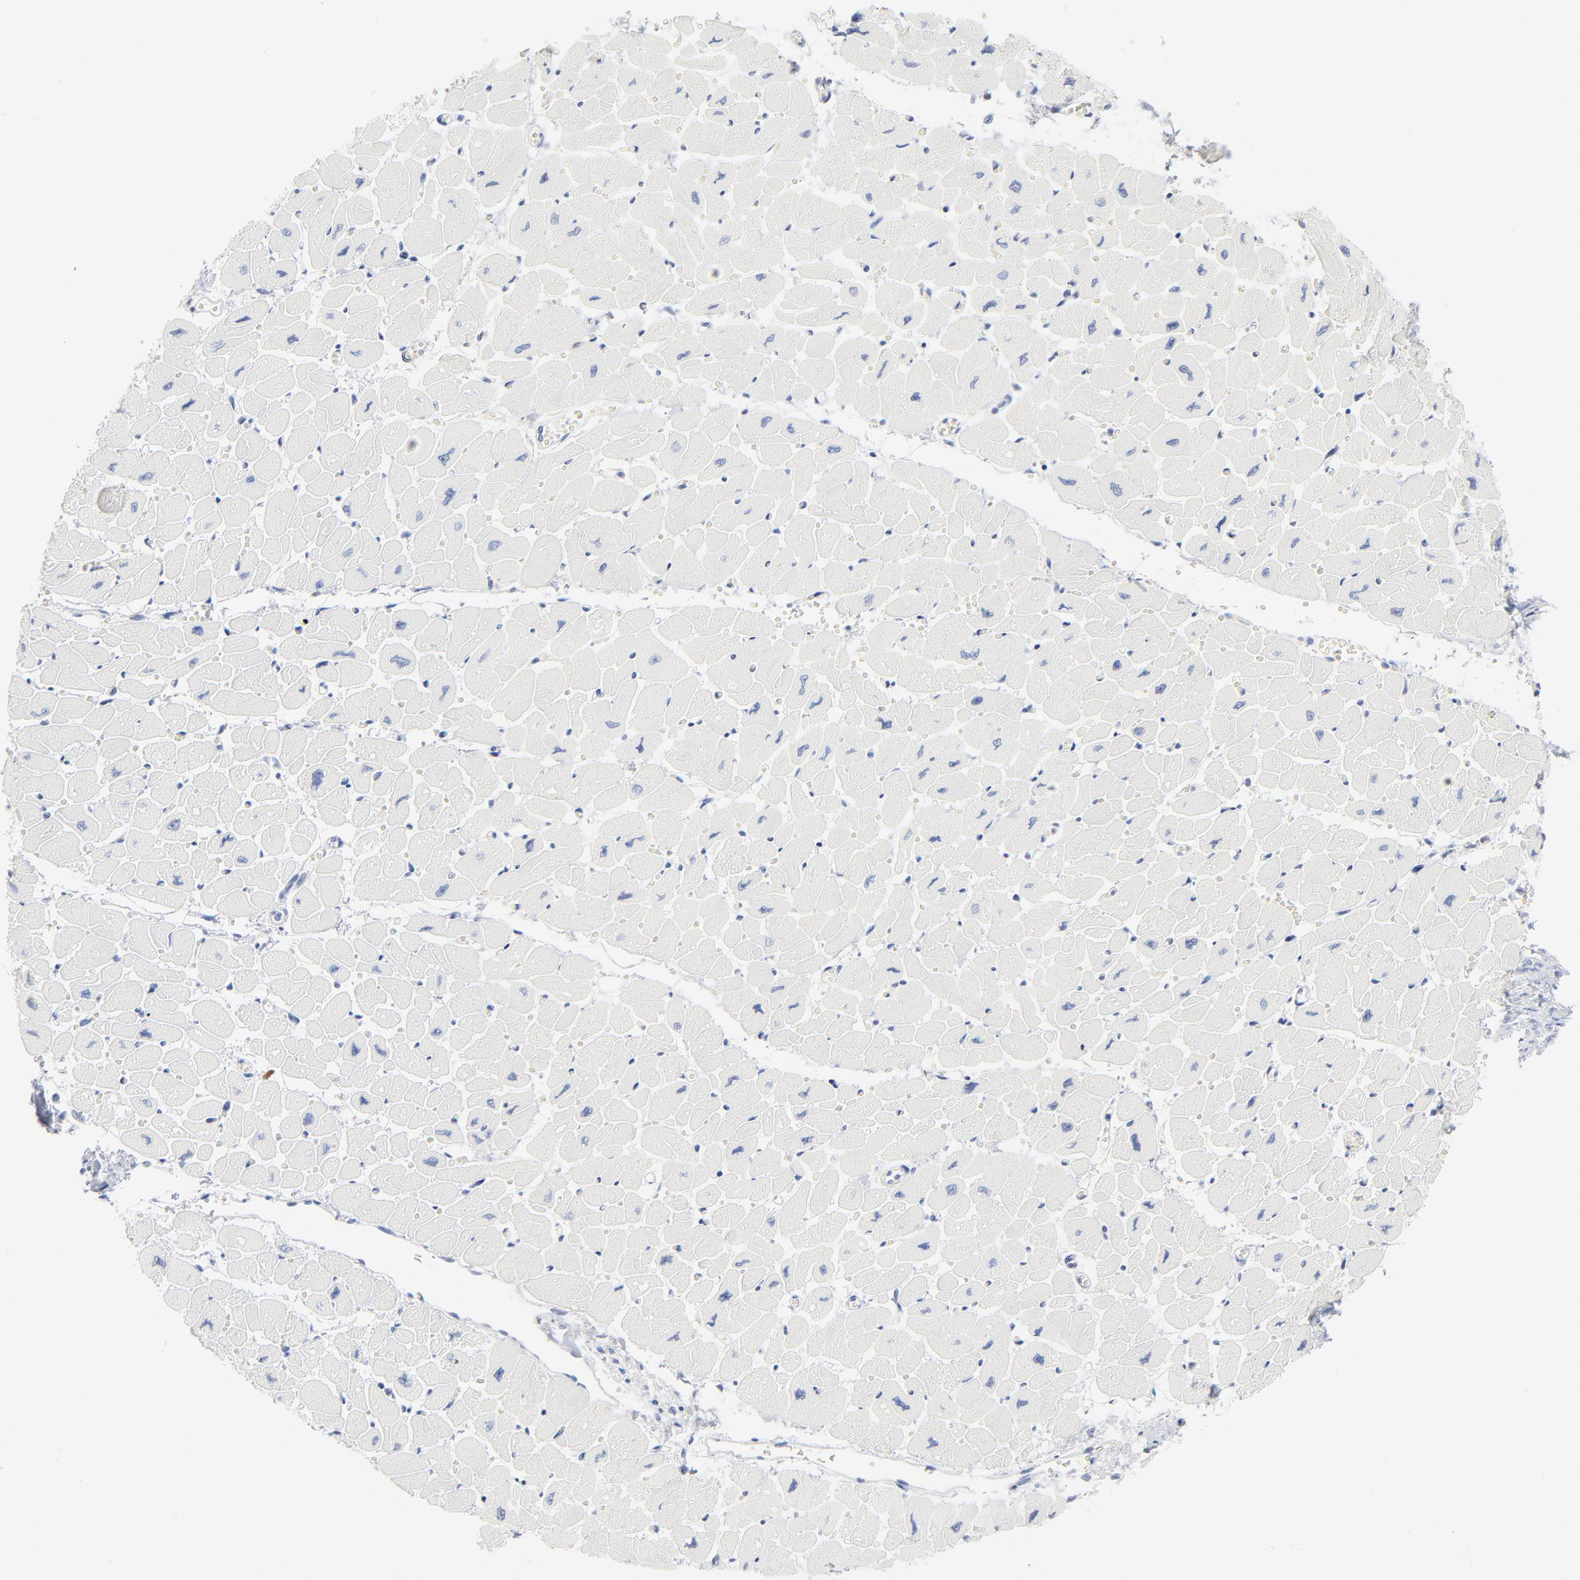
{"staining": {"intensity": "negative", "quantity": "none", "location": "none"}, "tissue": "heart muscle", "cell_type": "Cardiomyocytes", "image_type": "normal", "snomed": [{"axis": "morphology", "description": "Normal tissue, NOS"}, {"axis": "topography", "description": "Heart"}], "caption": "DAB immunohistochemical staining of unremarkable heart muscle displays no significant staining in cardiomyocytes. (Stains: DAB (3,3'-diaminobenzidine) immunohistochemistry (IHC) with hematoxylin counter stain, Microscopy: brightfield microscopy at high magnification).", "gene": "PTK2B", "patient": {"sex": "female", "age": 54}}